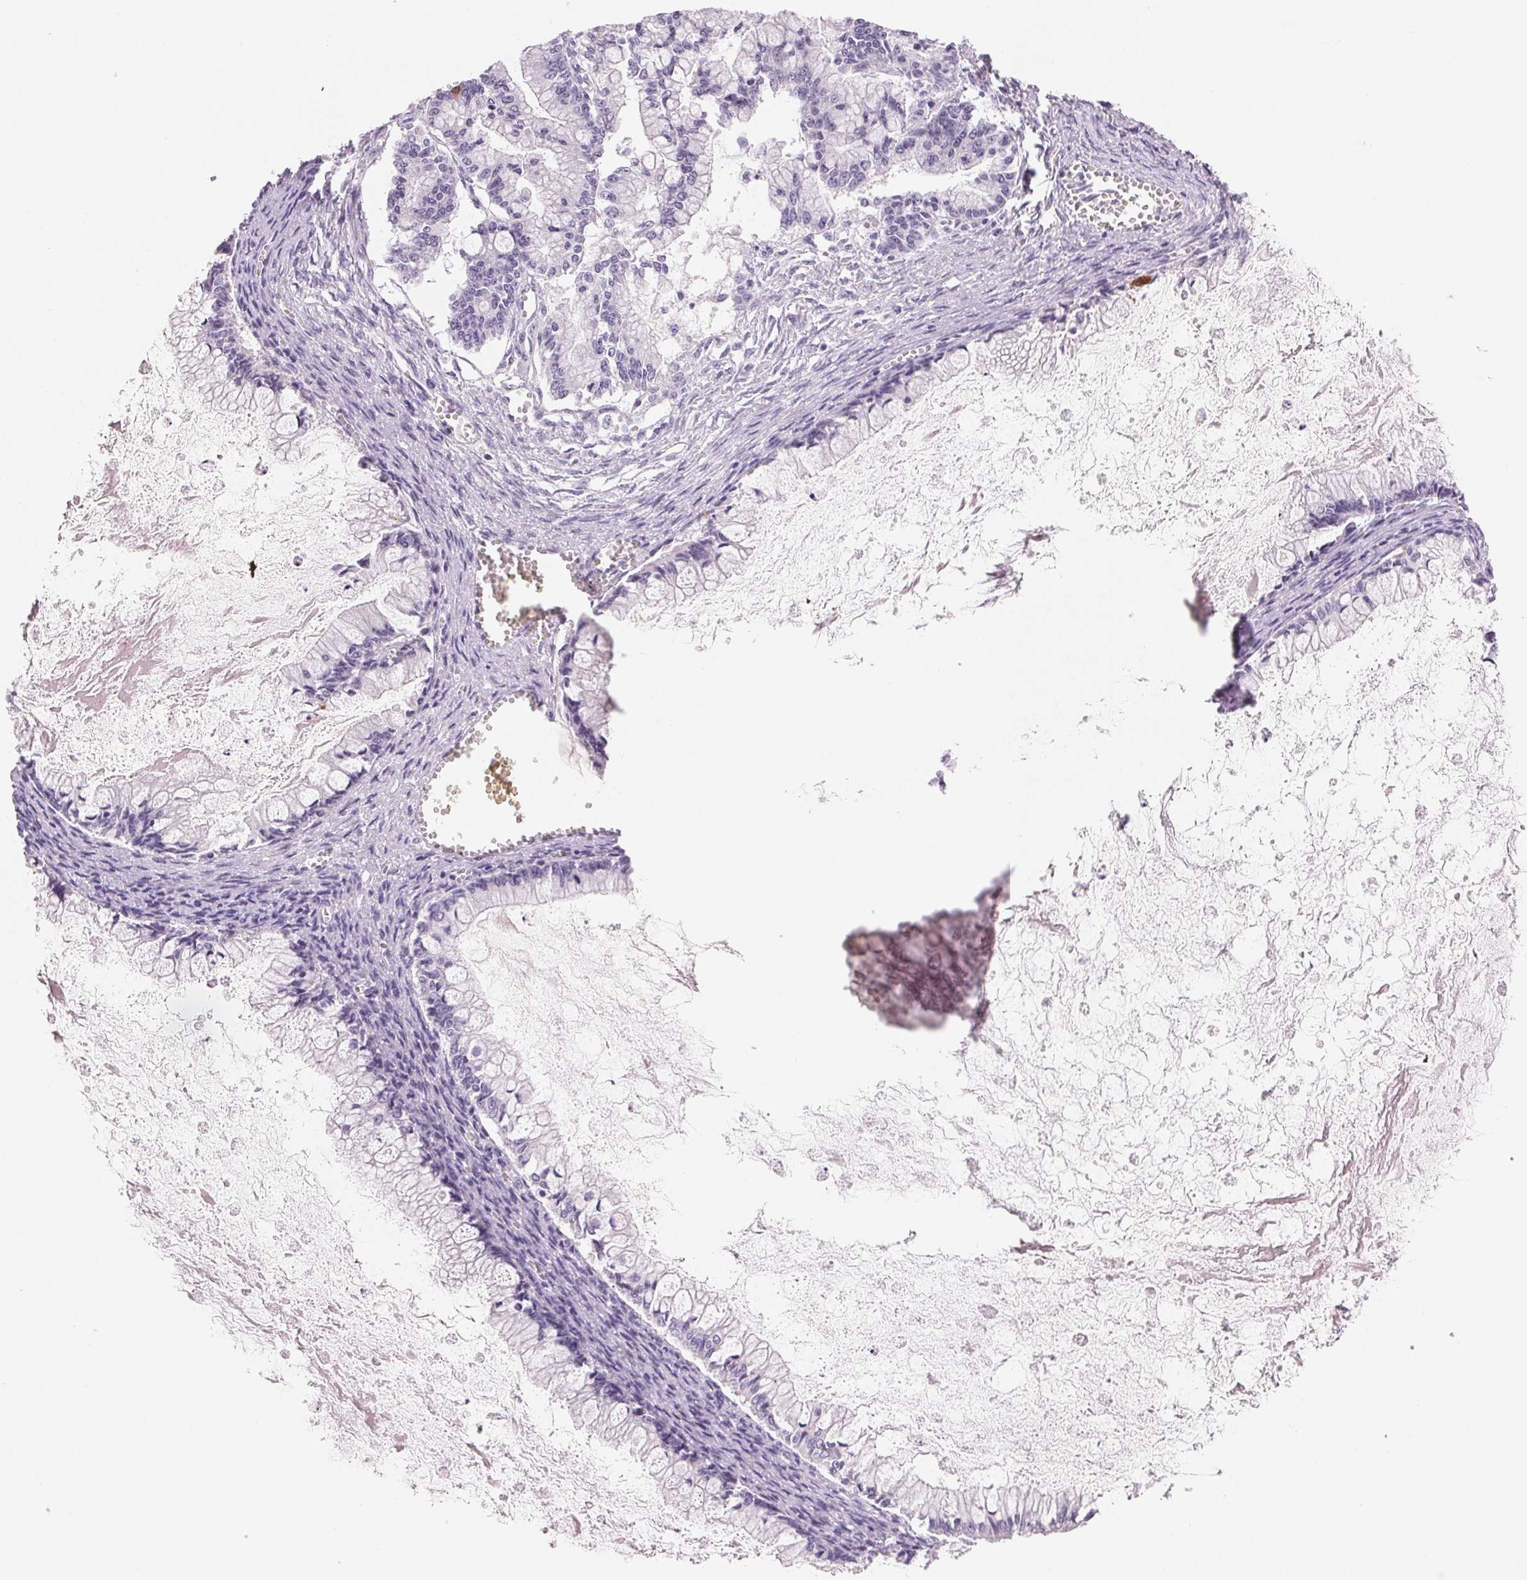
{"staining": {"intensity": "negative", "quantity": "none", "location": "none"}, "tissue": "ovarian cancer", "cell_type": "Tumor cells", "image_type": "cancer", "snomed": [{"axis": "morphology", "description": "Cystadenocarcinoma, mucinous, NOS"}, {"axis": "topography", "description": "Ovary"}], "caption": "Ovarian cancer was stained to show a protein in brown. There is no significant expression in tumor cells. The staining was performed using DAB to visualize the protein expression in brown, while the nuclei were stained in blue with hematoxylin (Magnification: 20x).", "gene": "CYP11B1", "patient": {"sex": "female", "age": 67}}